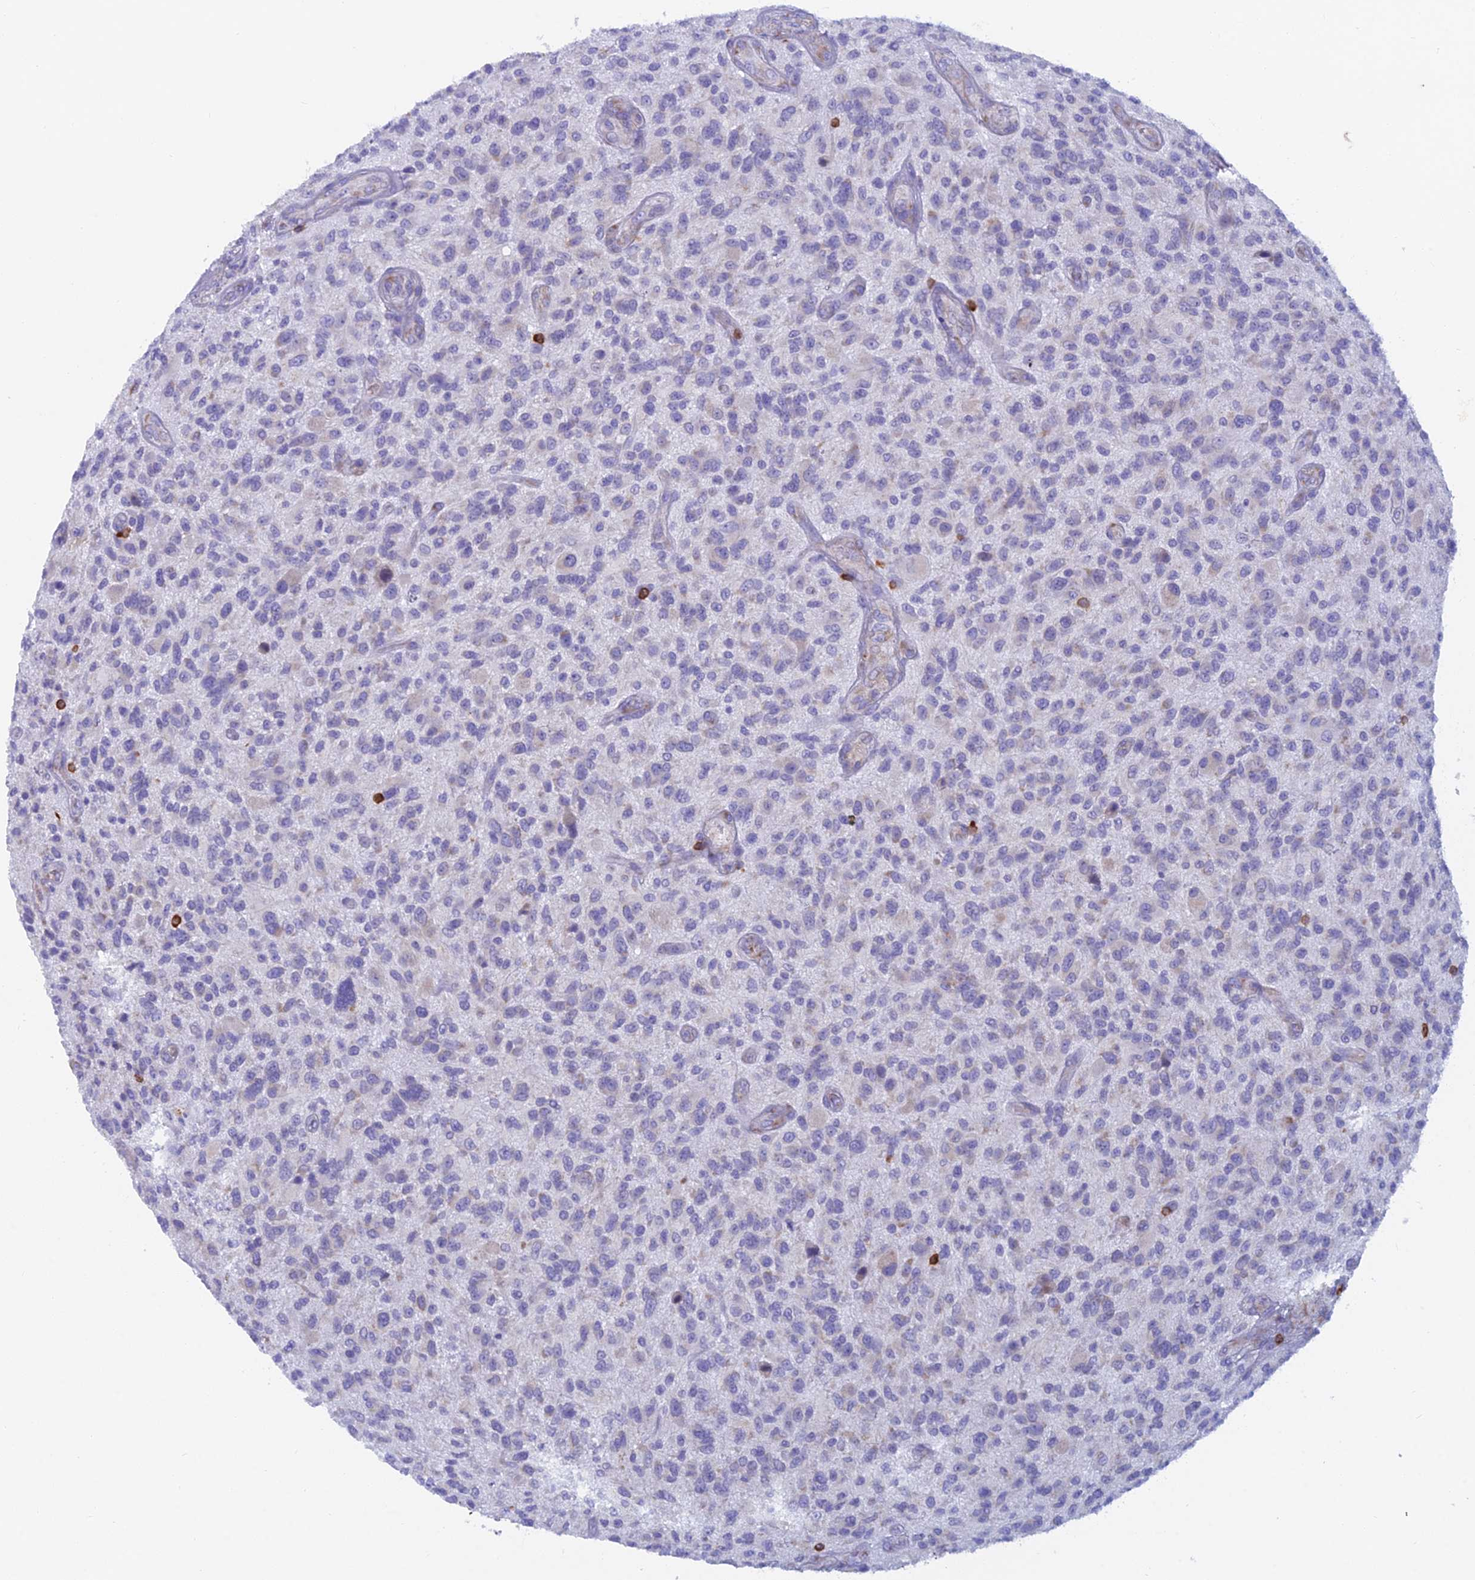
{"staining": {"intensity": "negative", "quantity": "none", "location": "none"}, "tissue": "glioma", "cell_type": "Tumor cells", "image_type": "cancer", "snomed": [{"axis": "morphology", "description": "Glioma, malignant, High grade"}, {"axis": "topography", "description": "Brain"}], "caption": "The photomicrograph displays no staining of tumor cells in malignant glioma (high-grade).", "gene": "ABI3BP", "patient": {"sex": "male", "age": 47}}